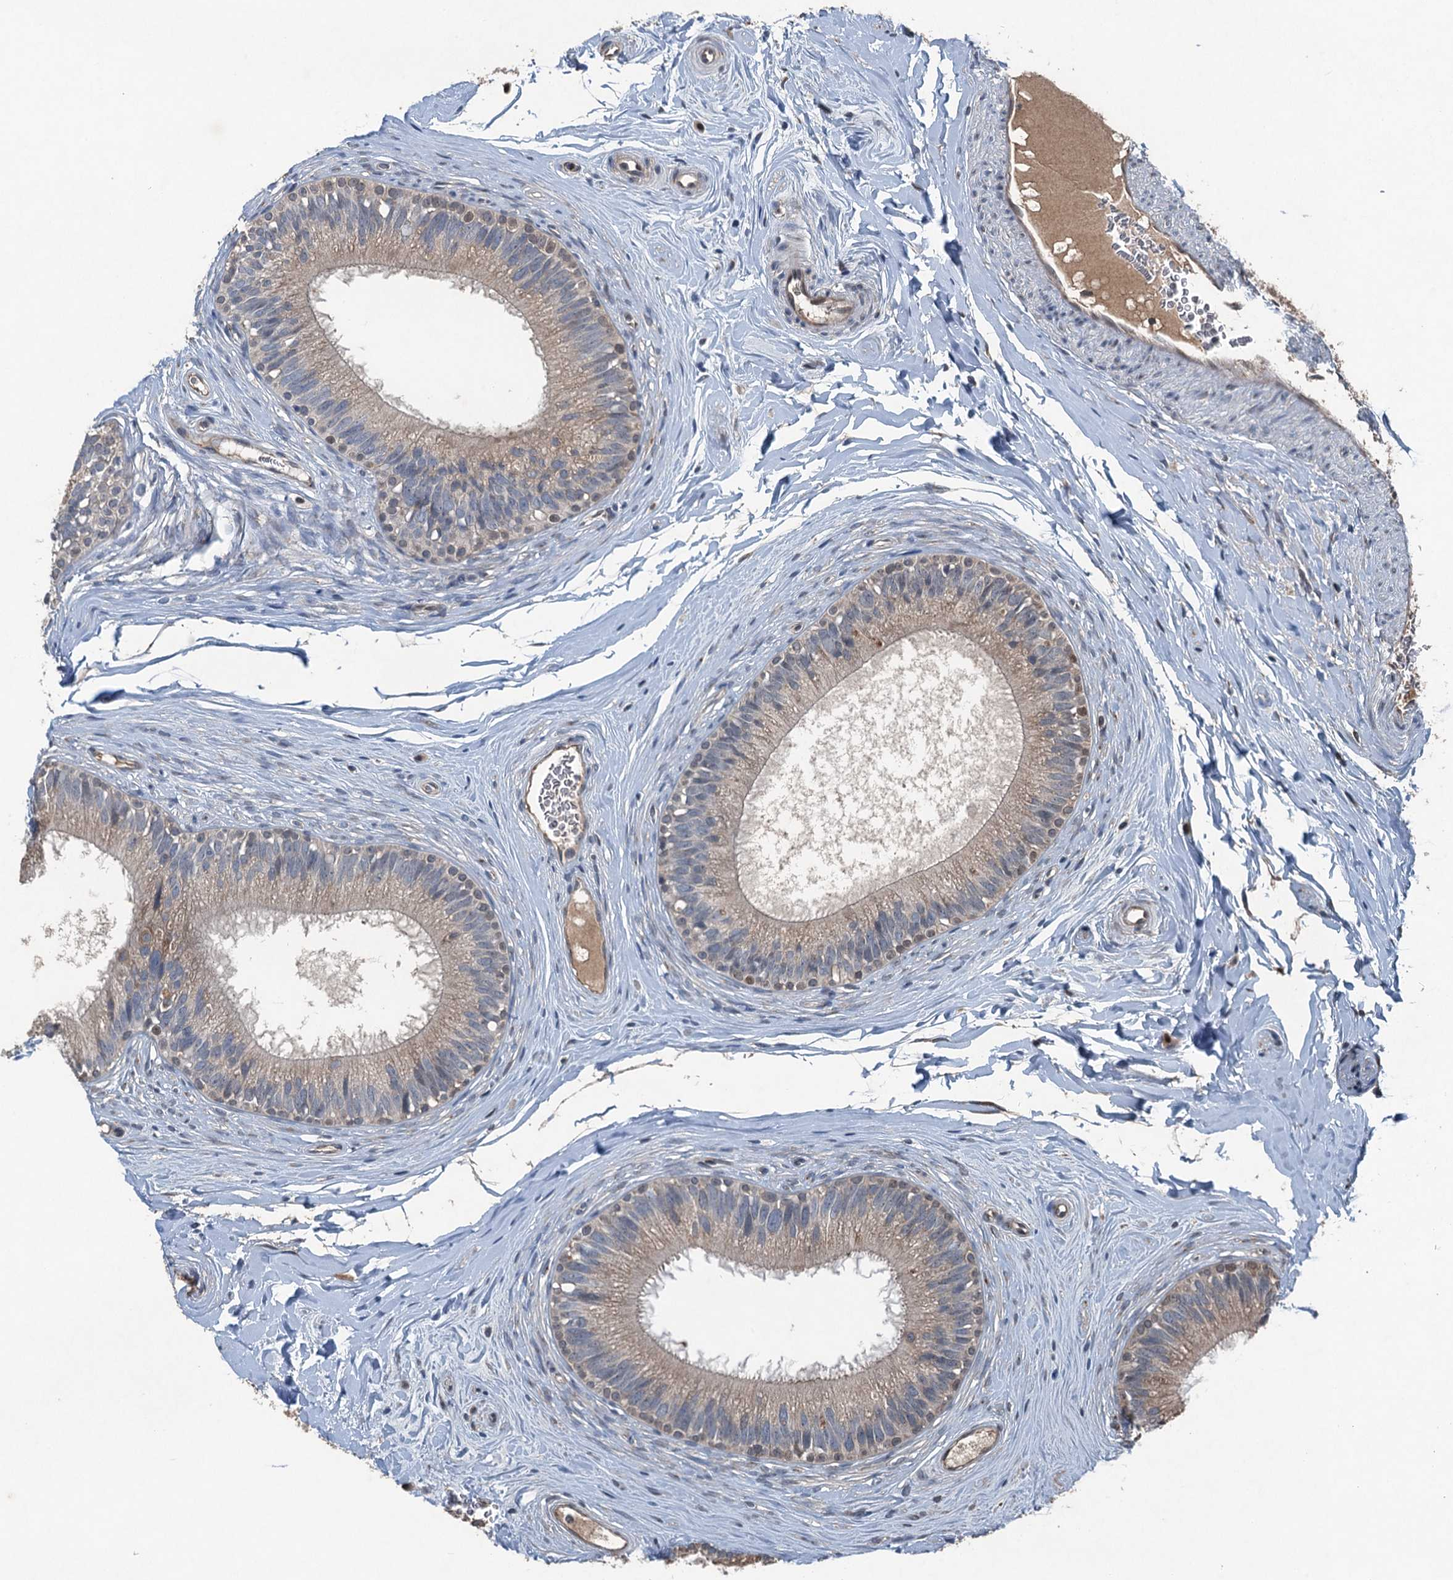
{"staining": {"intensity": "weak", "quantity": ">75%", "location": "cytoplasmic/membranous,nuclear"}, "tissue": "epididymis", "cell_type": "Glandular cells", "image_type": "normal", "snomed": [{"axis": "morphology", "description": "Normal tissue, NOS"}, {"axis": "topography", "description": "Epididymis"}], "caption": "Epididymis stained with a brown dye reveals weak cytoplasmic/membranous,nuclear positive positivity in approximately >75% of glandular cells.", "gene": "NAA60", "patient": {"sex": "male", "age": 33}}